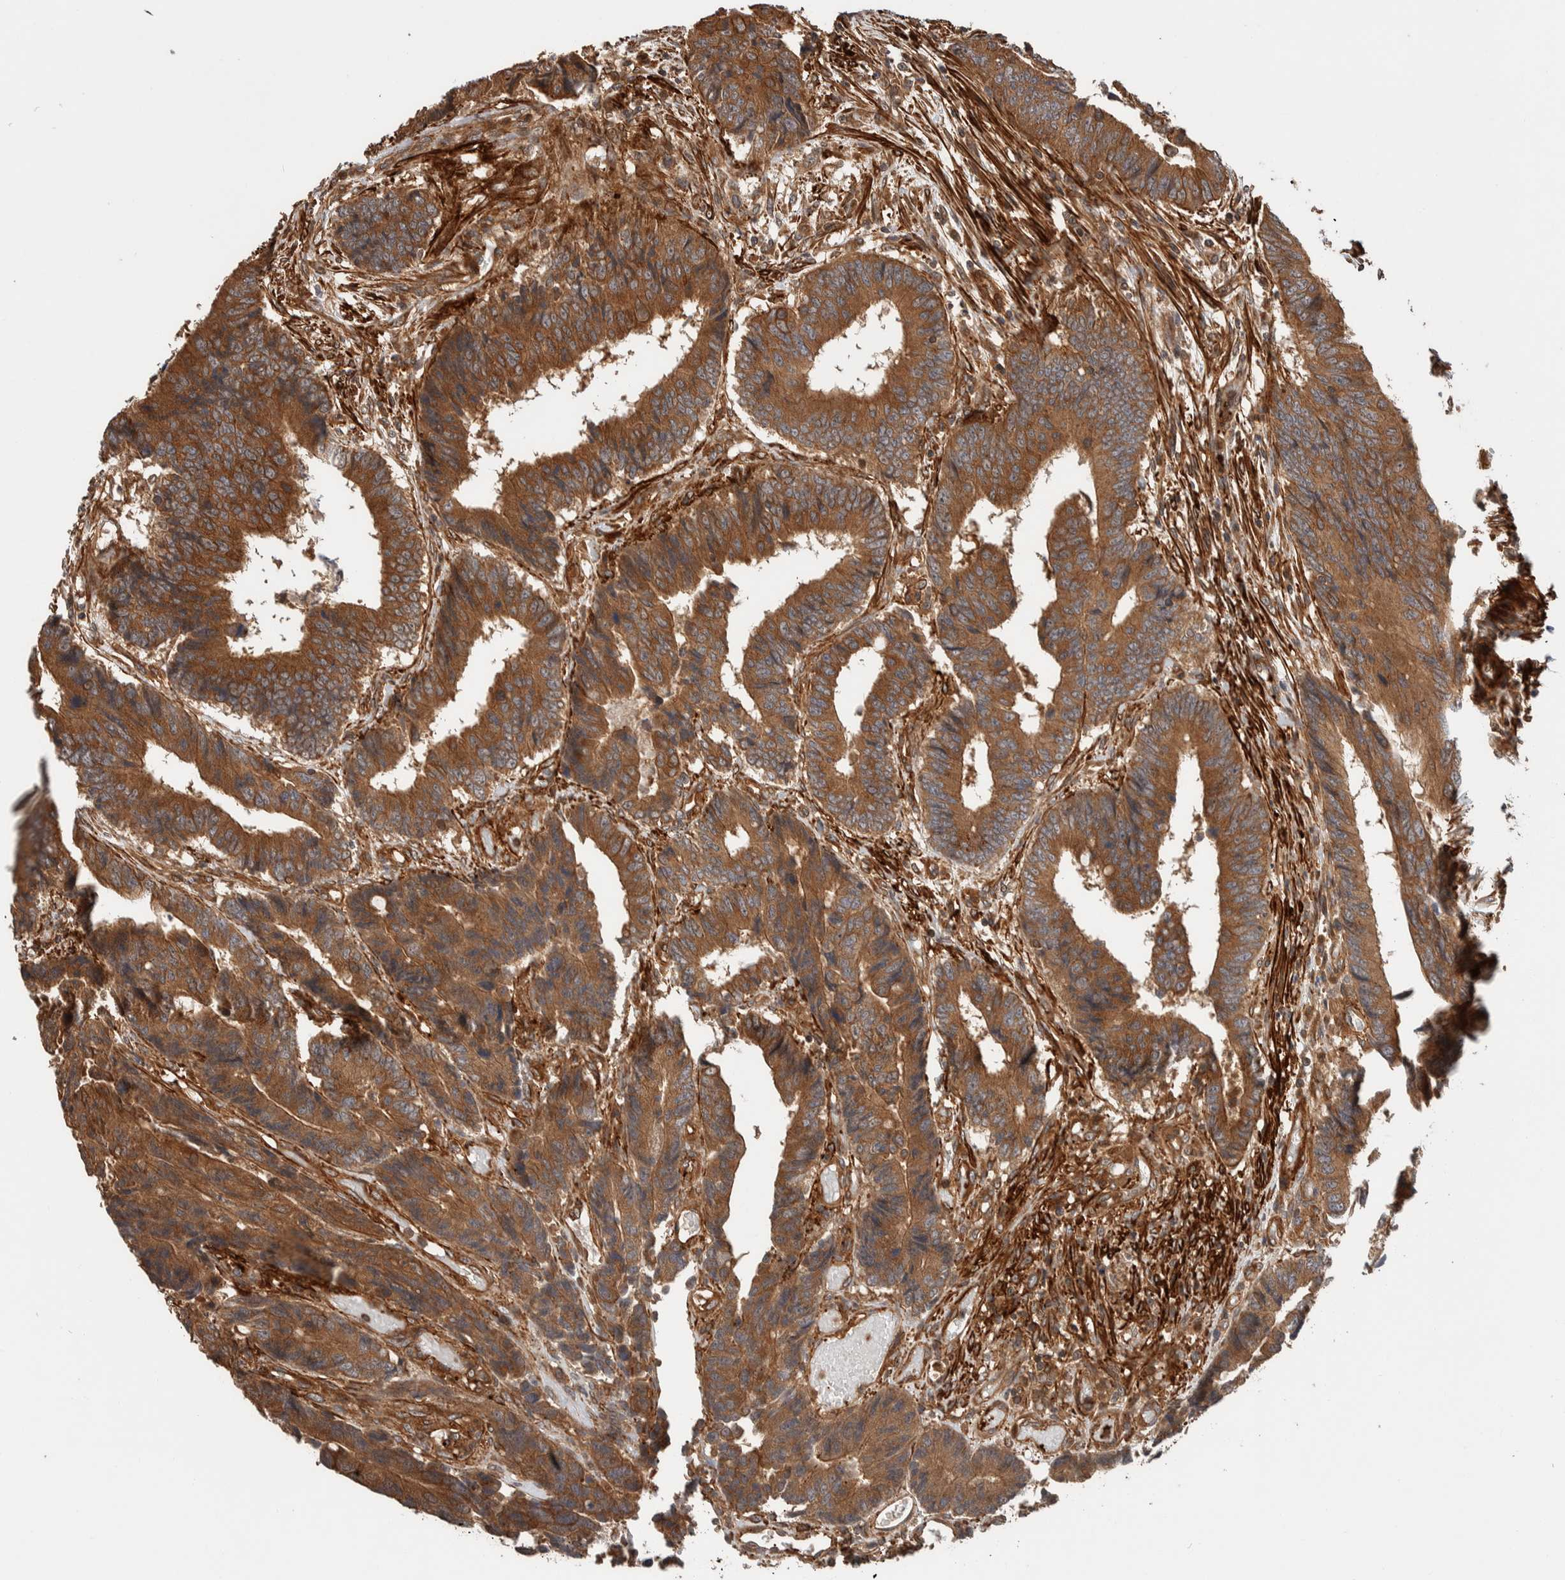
{"staining": {"intensity": "moderate", "quantity": ">75%", "location": "cytoplasmic/membranous"}, "tissue": "colorectal cancer", "cell_type": "Tumor cells", "image_type": "cancer", "snomed": [{"axis": "morphology", "description": "Adenocarcinoma, NOS"}, {"axis": "topography", "description": "Rectum"}], "caption": "Human colorectal cancer stained with a protein marker reveals moderate staining in tumor cells.", "gene": "SYNRG", "patient": {"sex": "male", "age": 84}}